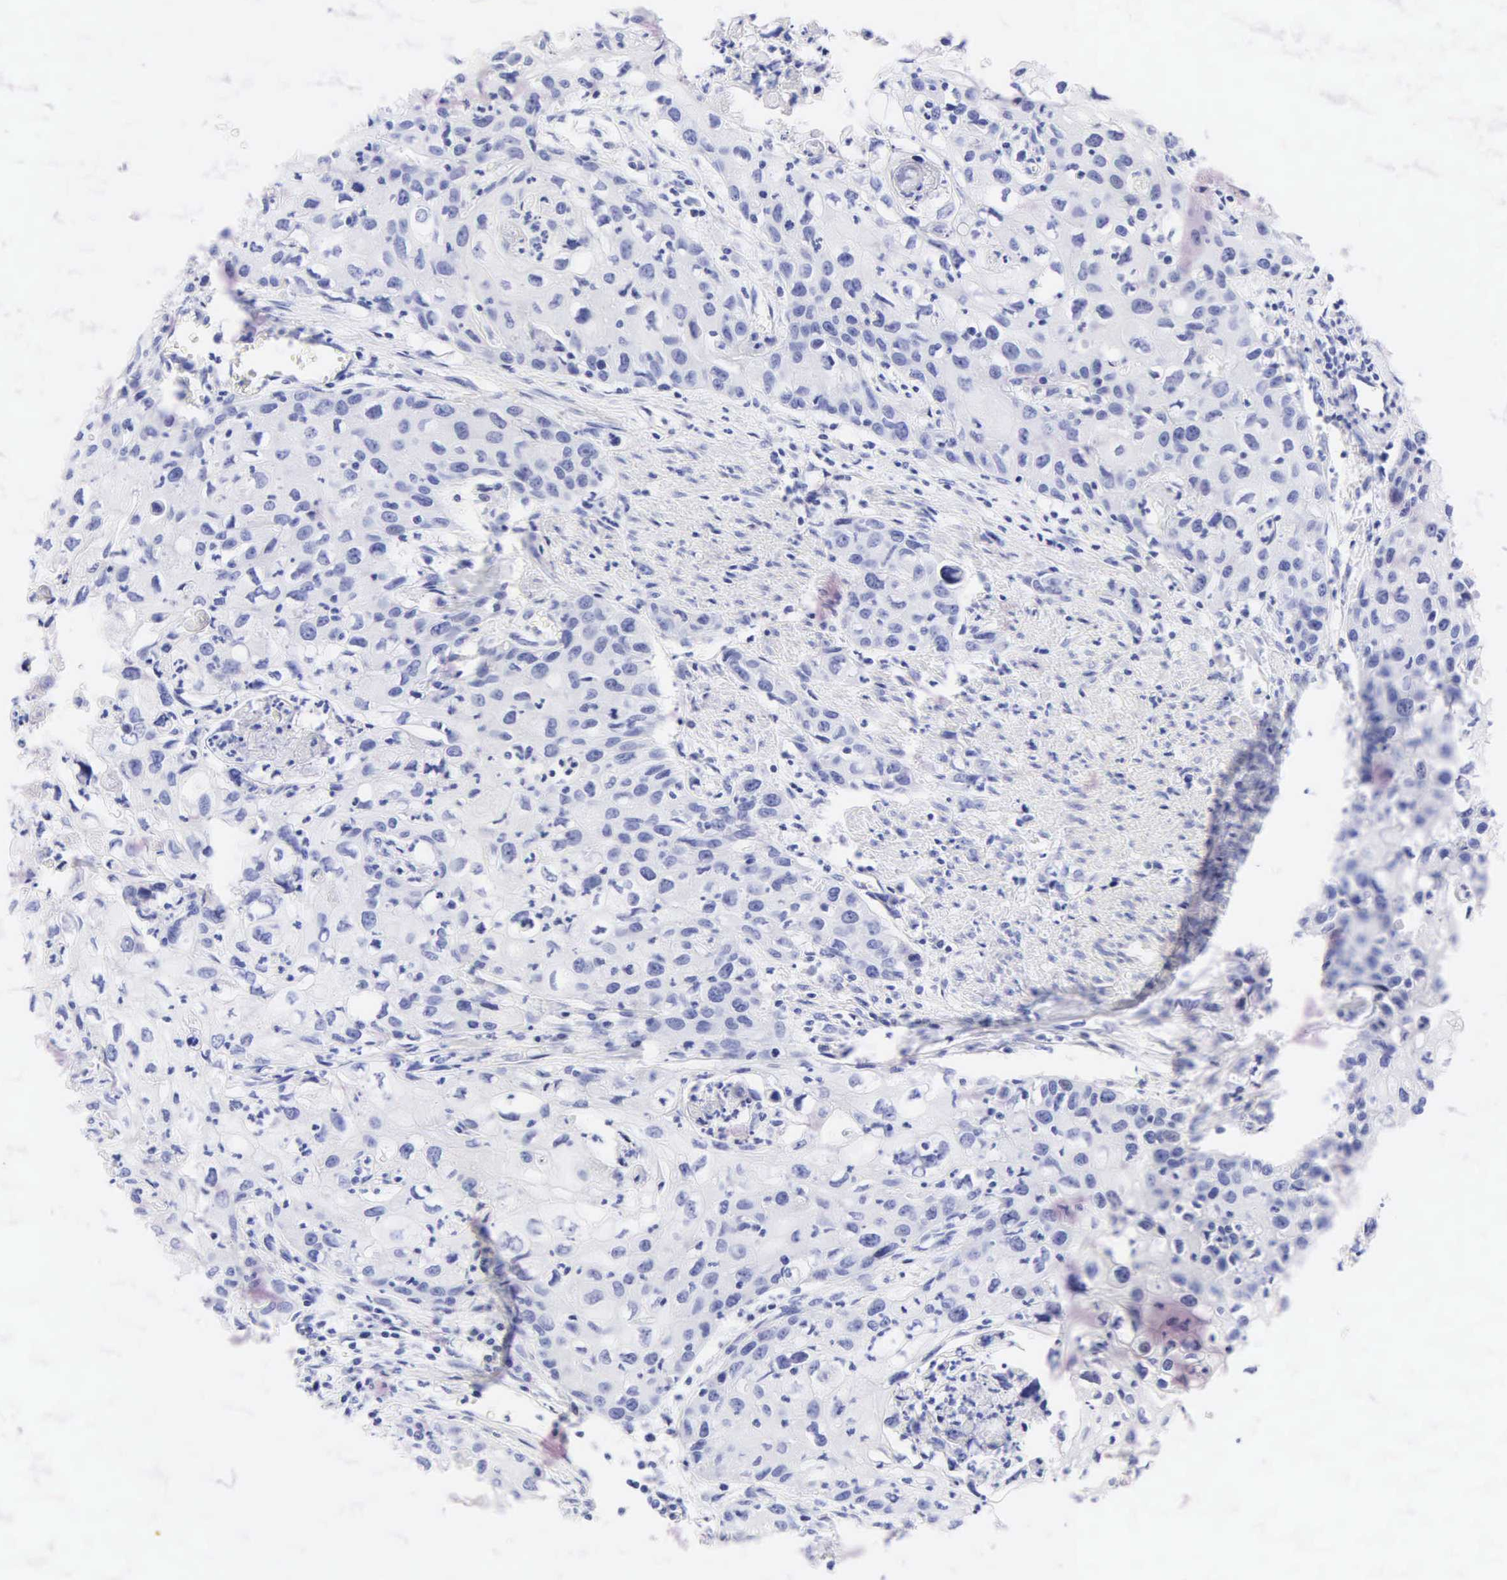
{"staining": {"intensity": "negative", "quantity": "none", "location": "none"}, "tissue": "urothelial cancer", "cell_type": "Tumor cells", "image_type": "cancer", "snomed": [{"axis": "morphology", "description": "Urothelial carcinoma, High grade"}, {"axis": "topography", "description": "Urinary bladder"}], "caption": "Micrograph shows no protein positivity in tumor cells of high-grade urothelial carcinoma tissue.", "gene": "KRT20", "patient": {"sex": "male", "age": 54}}